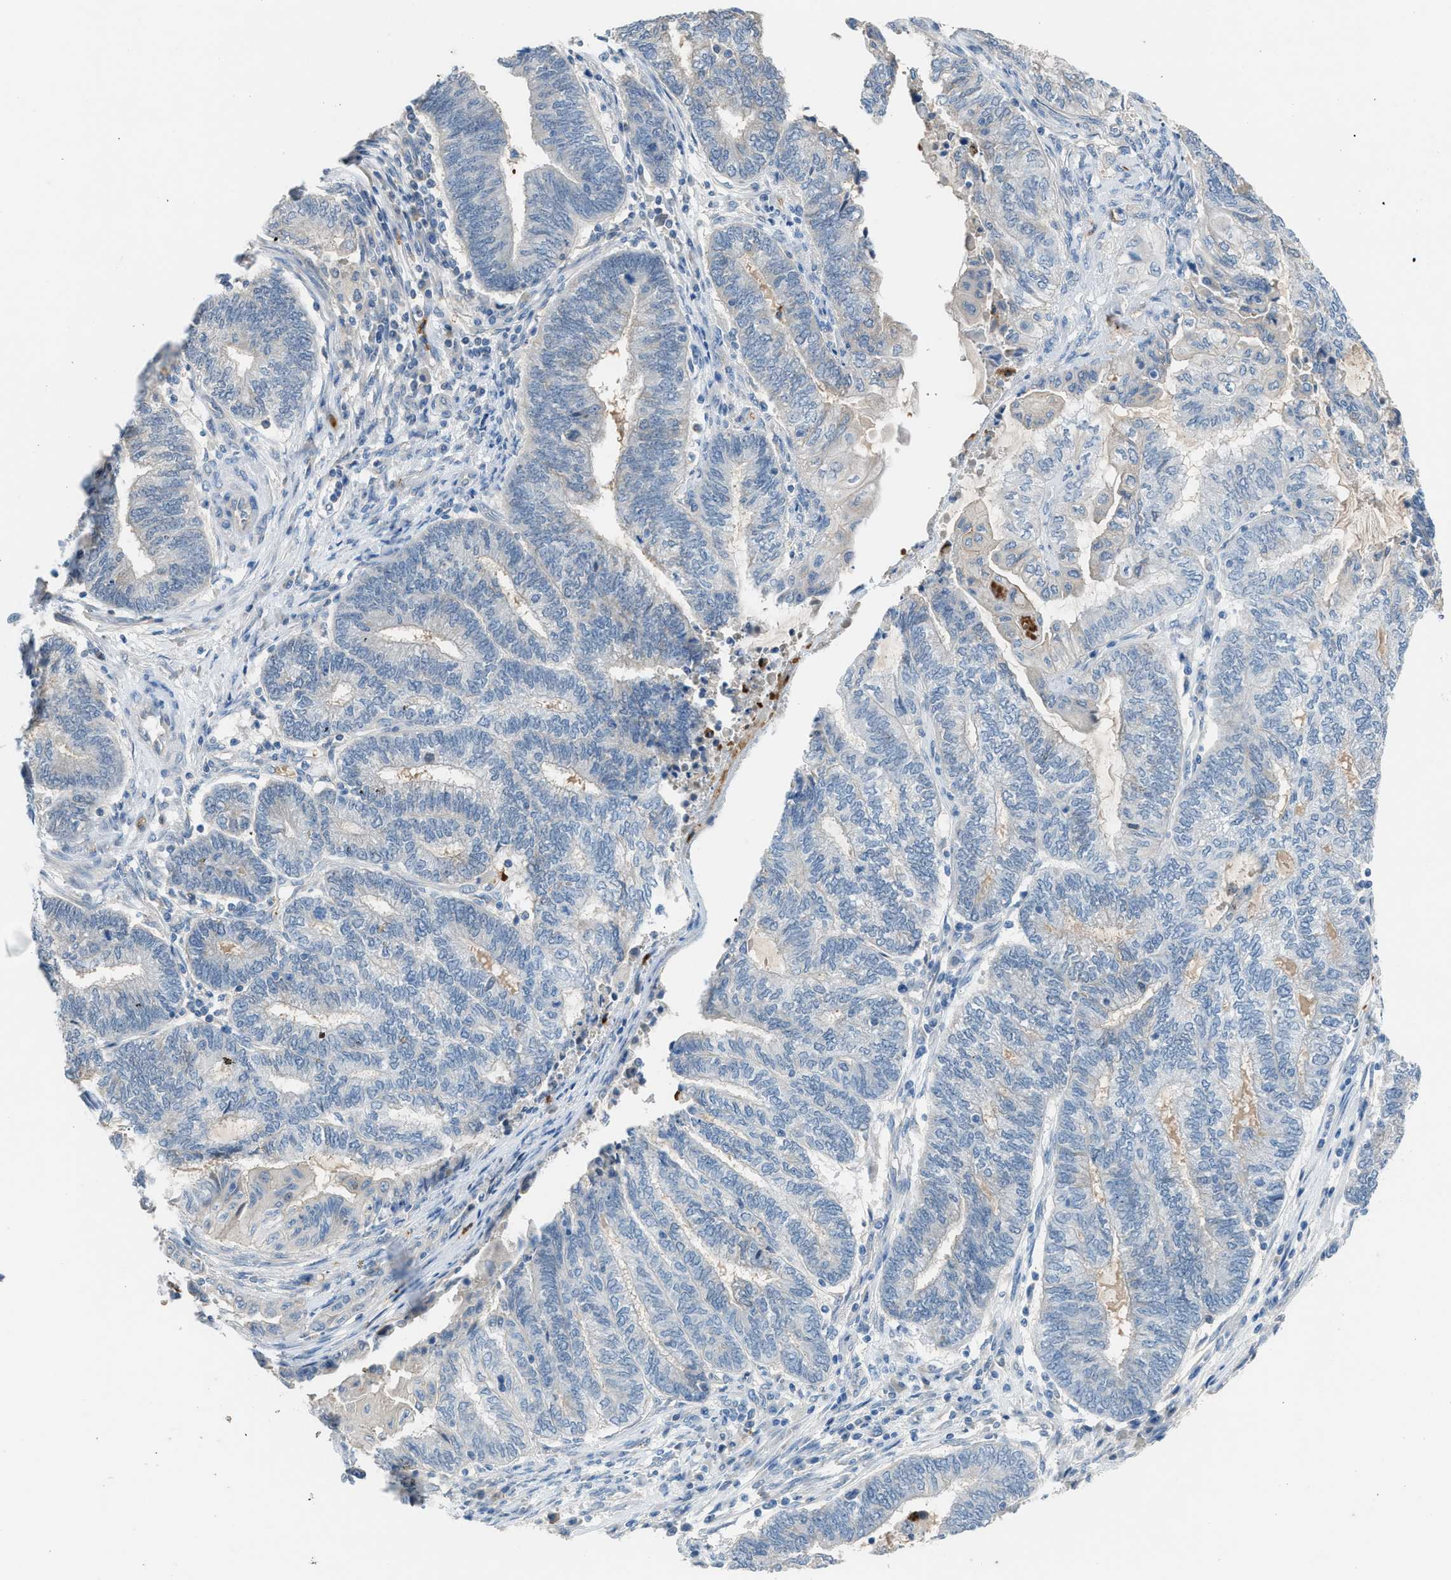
{"staining": {"intensity": "negative", "quantity": "none", "location": "none"}, "tissue": "endometrial cancer", "cell_type": "Tumor cells", "image_type": "cancer", "snomed": [{"axis": "morphology", "description": "Adenocarcinoma, NOS"}, {"axis": "topography", "description": "Uterus"}, {"axis": "topography", "description": "Endometrium"}], "caption": "Tumor cells show no significant protein staining in endometrial adenocarcinoma. (DAB IHC visualized using brightfield microscopy, high magnification).", "gene": "CFAP77", "patient": {"sex": "female", "age": 70}}